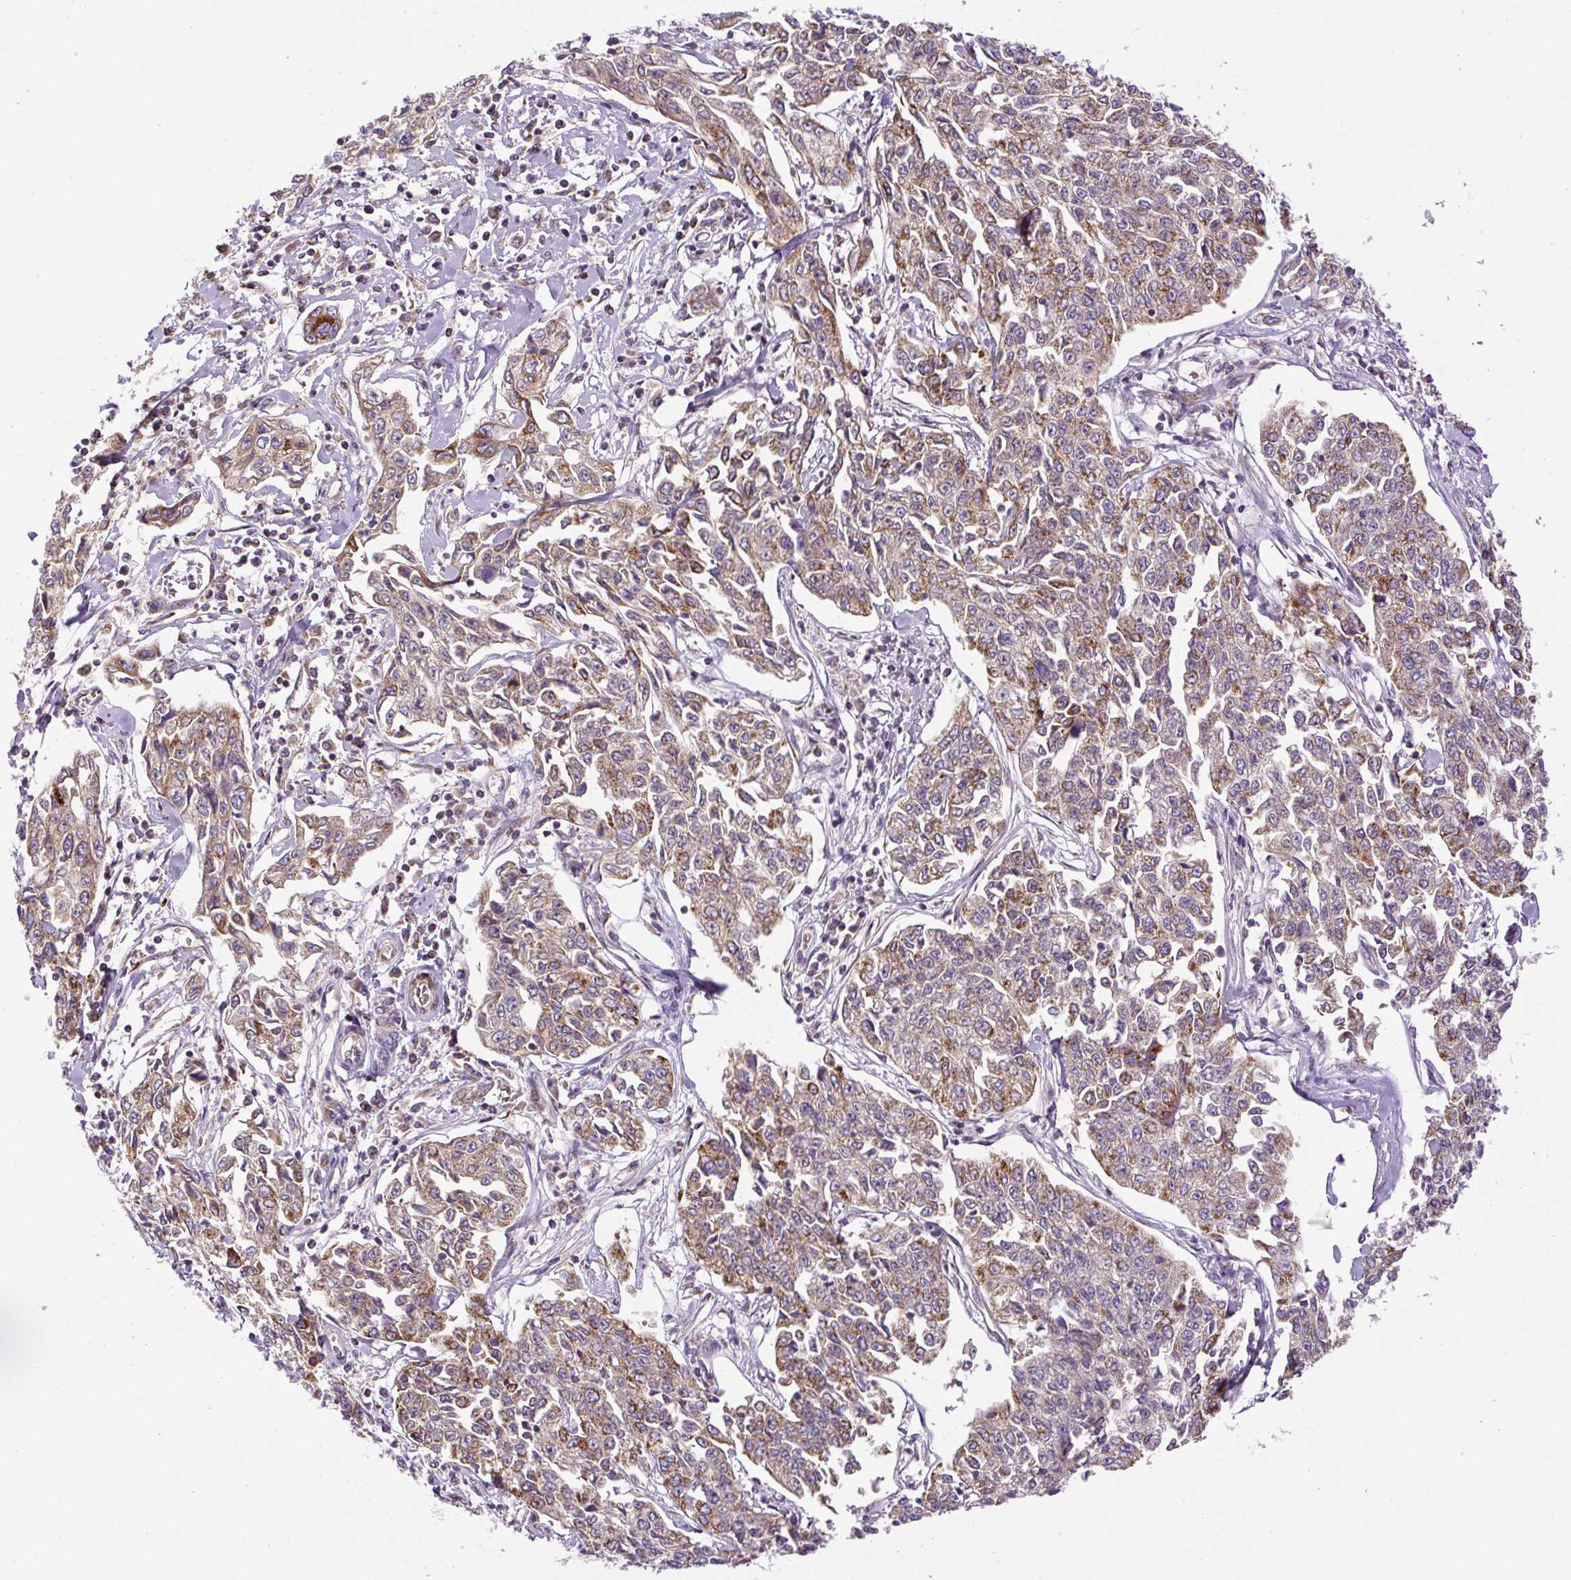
{"staining": {"intensity": "moderate", "quantity": "25%-75%", "location": "cytoplasmic/membranous"}, "tissue": "cervical cancer", "cell_type": "Tumor cells", "image_type": "cancer", "snomed": [{"axis": "morphology", "description": "Squamous cell carcinoma, NOS"}, {"axis": "topography", "description": "Cervix"}], "caption": "High-power microscopy captured an IHC micrograph of cervical cancer, revealing moderate cytoplasmic/membranous staining in about 25%-75% of tumor cells. The staining is performed using DAB brown chromogen to label protein expression. The nuclei are counter-stained blue using hematoxylin.", "gene": "ZNF547", "patient": {"sex": "female", "age": 35}}